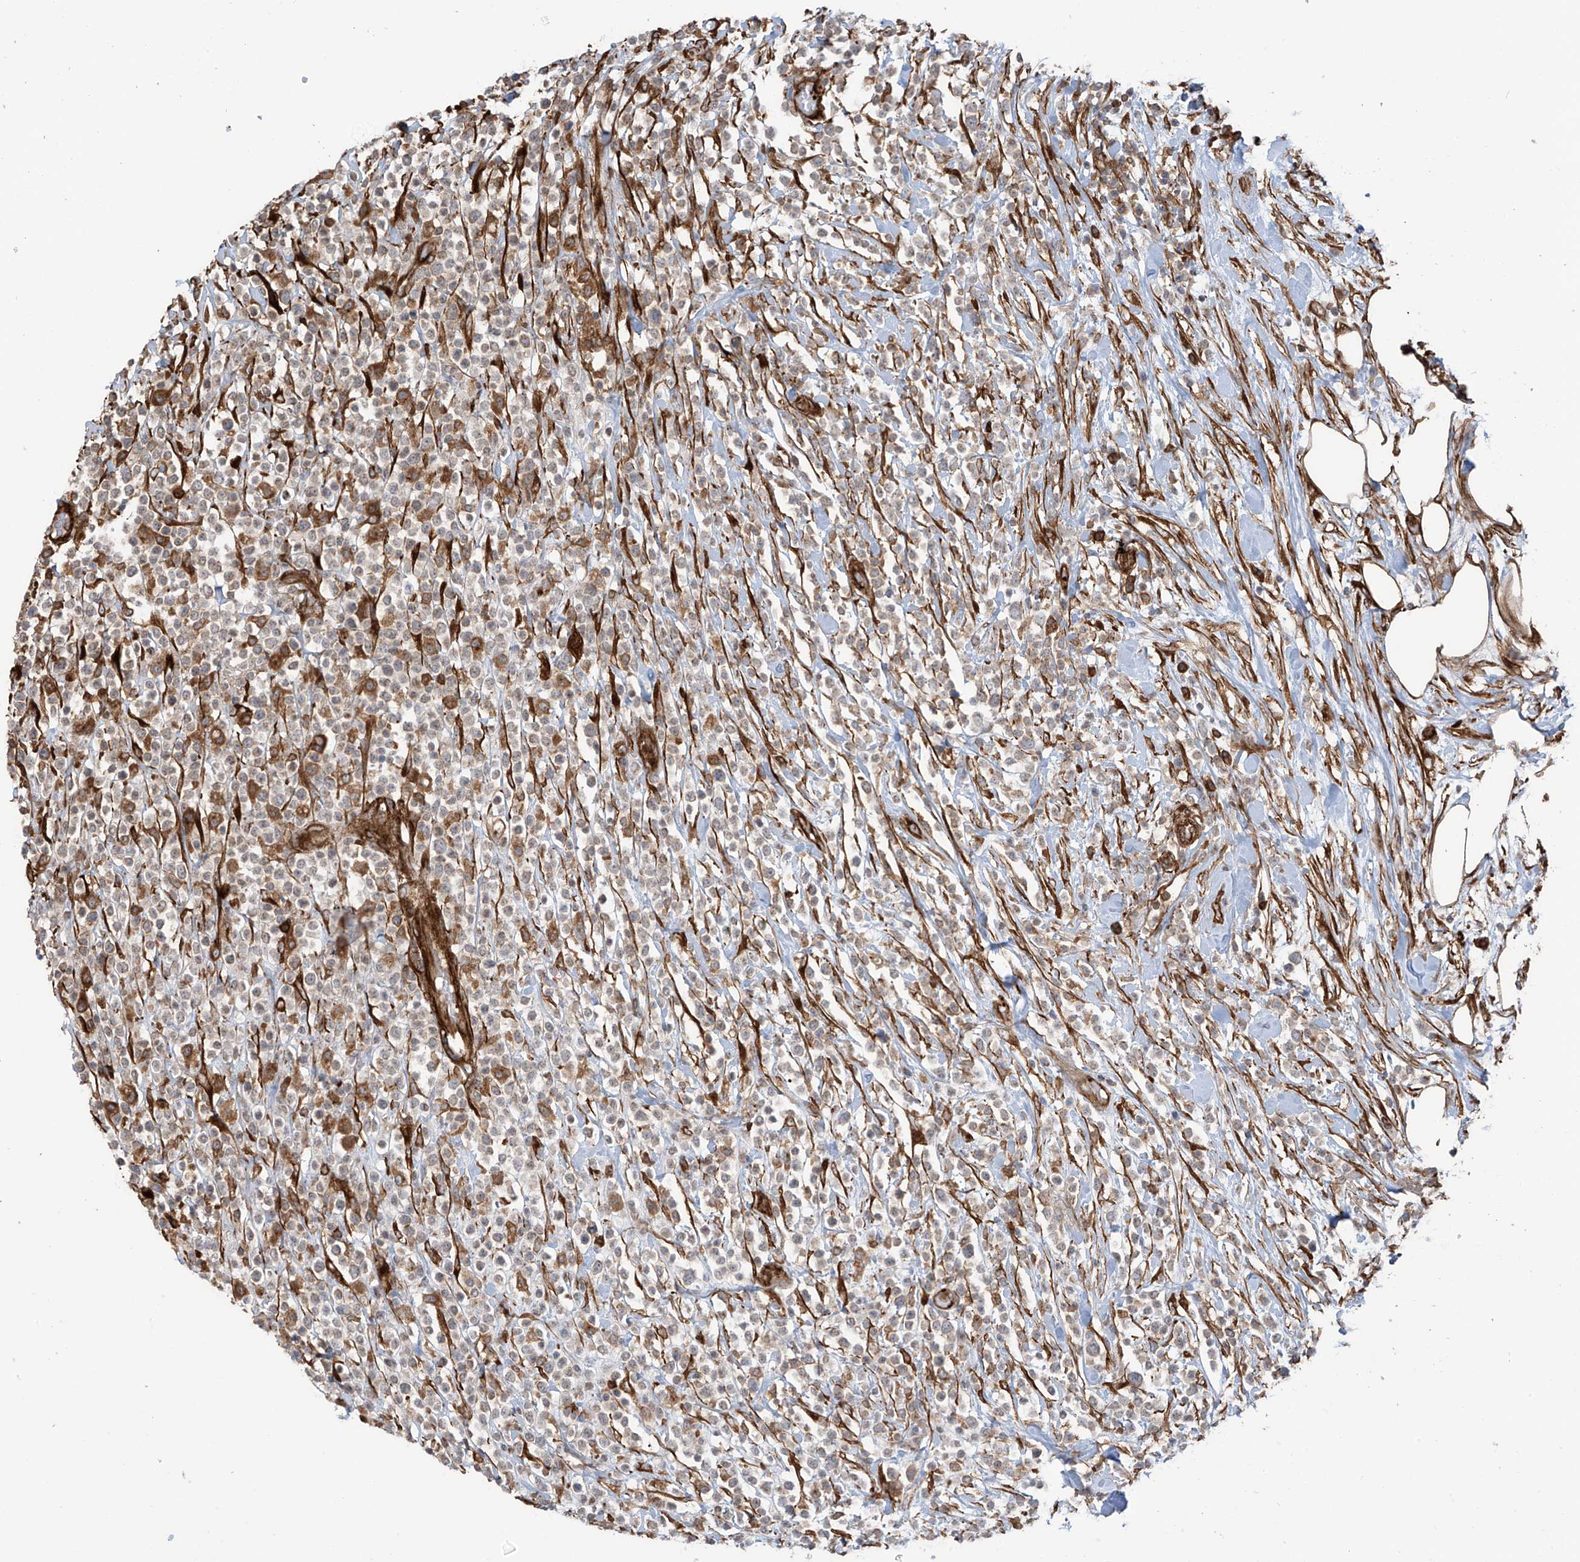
{"staining": {"intensity": "moderate", "quantity": "<25%", "location": "cytoplasmic/membranous"}, "tissue": "lymphoma", "cell_type": "Tumor cells", "image_type": "cancer", "snomed": [{"axis": "morphology", "description": "Malignant lymphoma, non-Hodgkin's type, High grade"}, {"axis": "topography", "description": "Colon"}], "caption": "Protein staining shows moderate cytoplasmic/membranous expression in approximately <25% of tumor cells in lymphoma.", "gene": "SLC9A2", "patient": {"sex": "female", "age": 53}}